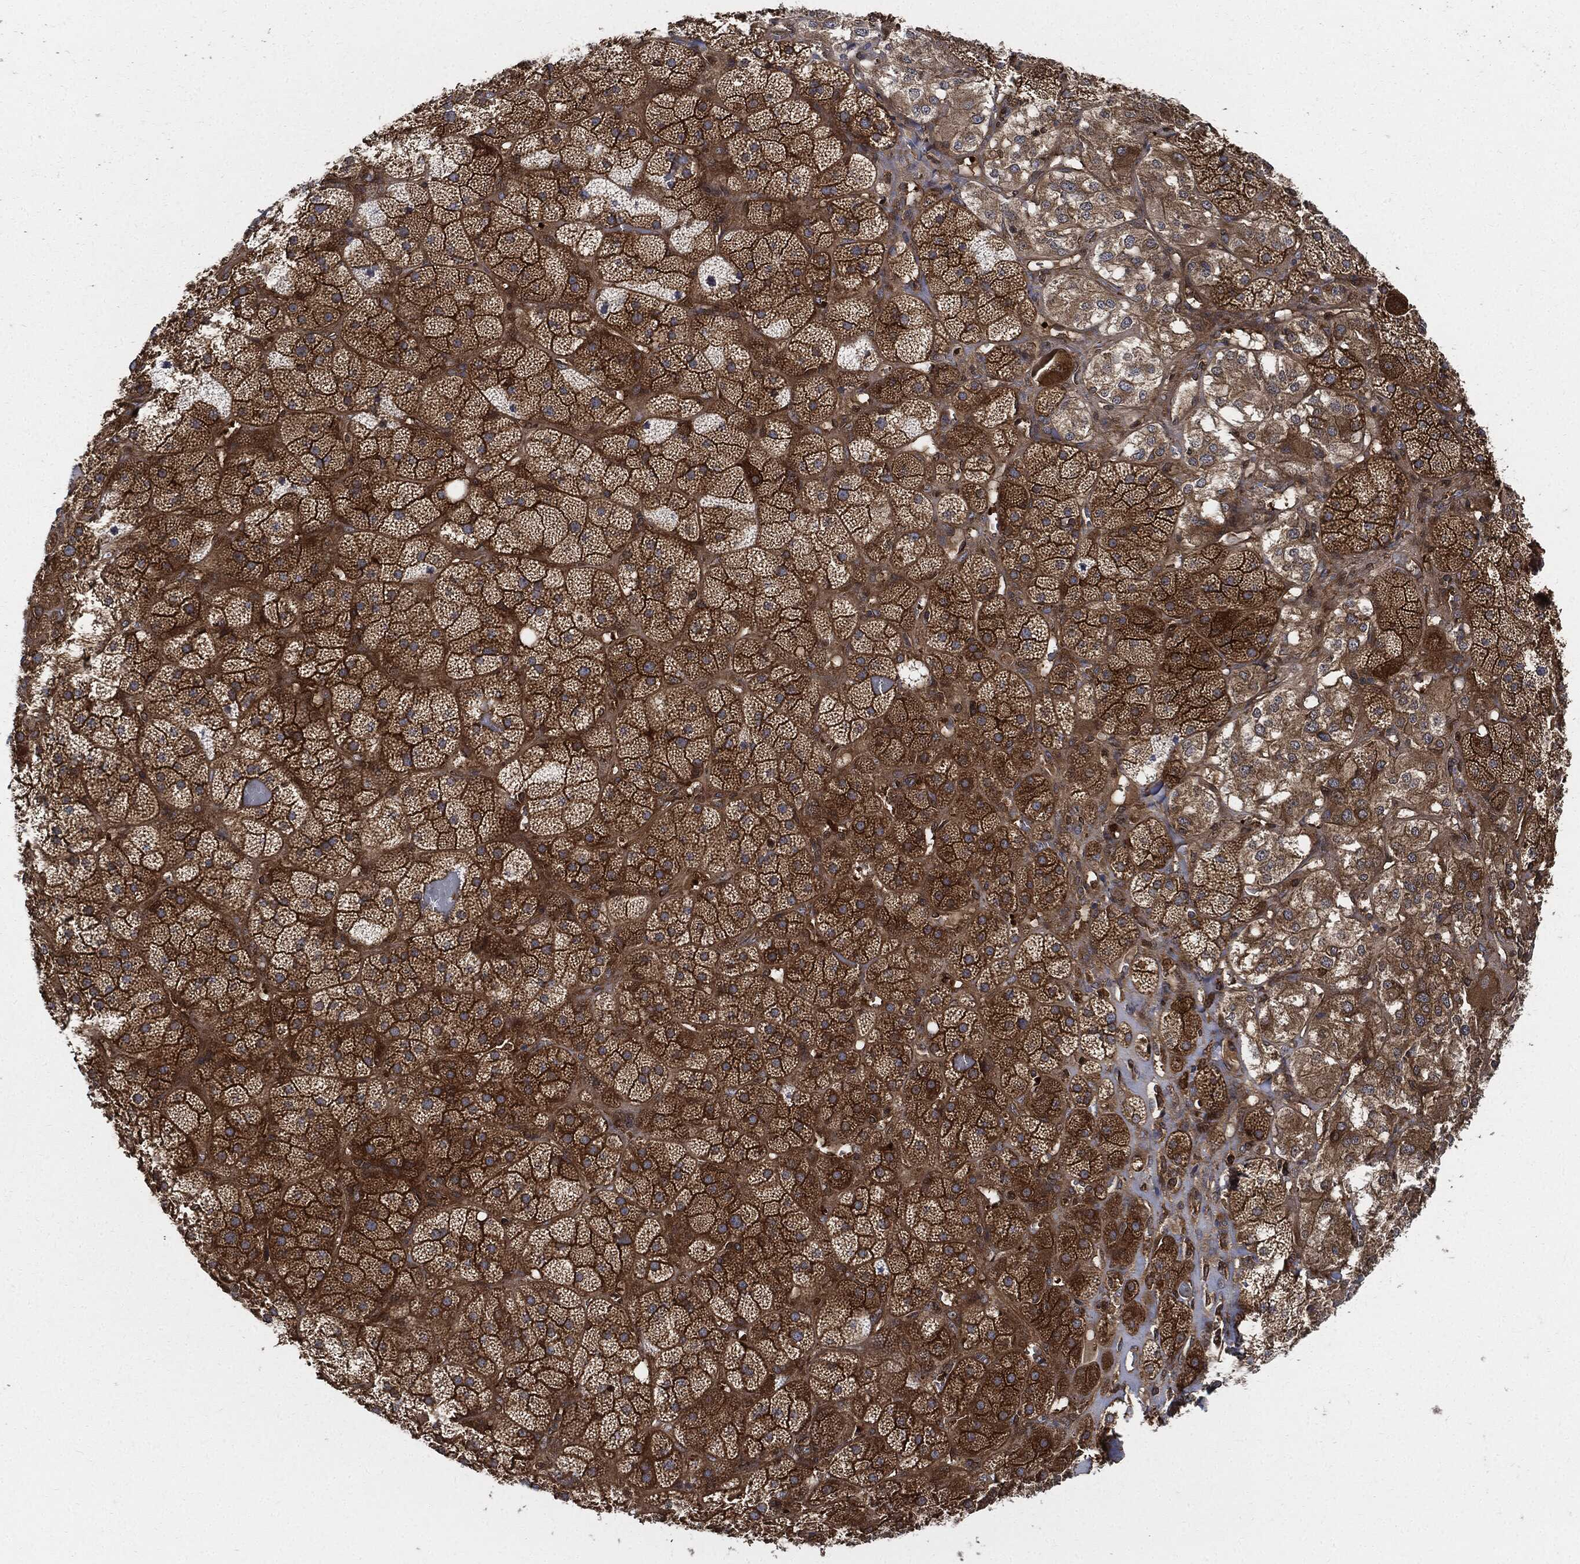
{"staining": {"intensity": "strong", "quantity": ">75%", "location": "cytoplasmic/membranous"}, "tissue": "adrenal gland", "cell_type": "Glandular cells", "image_type": "normal", "snomed": [{"axis": "morphology", "description": "Normal tissue, NOS"}, {"axis": "topography", "description": "Adrenal gland"}], "caption": "Glandular cells demonstrate high levels of strong cytoplasmic/membranous expression in about >75% of cells in normal adrenal gland.", "gene": "XPNPEP1", "patient": {"sex": "male", "age": 57}}